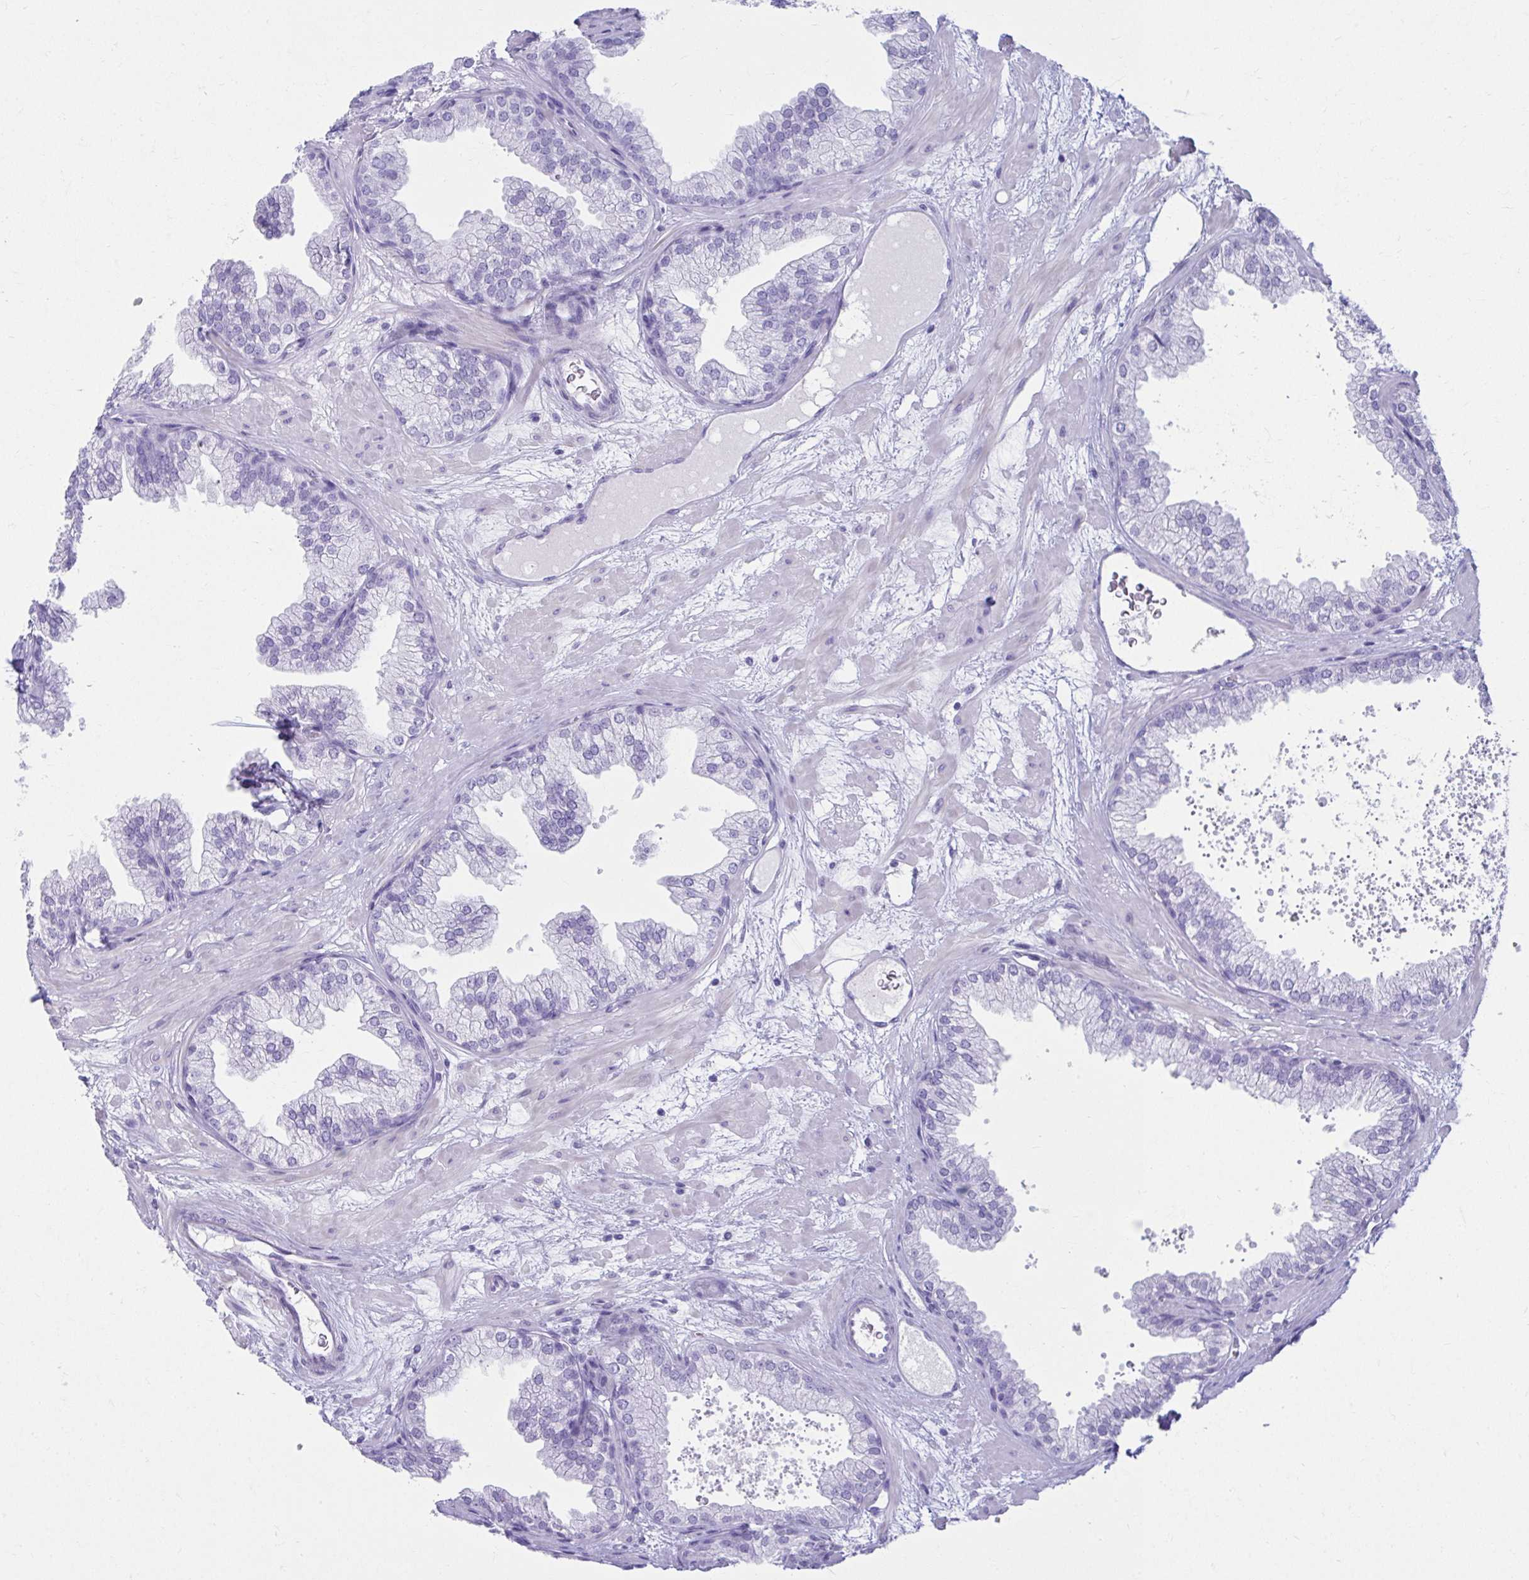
{"staining": {"intensity": "negative", "quantity": "none", "location": "none"}, "tissue": "prostate", "cell_type": "Glandular cells", "image_type": "normal", "snomed": [{"axis": "morphology", "description": "Normal tissue, NOS"}, {"axis": "topography", "description": "Prostate"}], "caption": "Image shows no protein staining in glandular cells of unremarkable prostate. The staining was performed using DAB (3,3'-diaminobenzidine) to visualize the protein expression in brown, while the nuclei were stained in blue with hematoxylin (Magnification: 20x).", "gene": "ATP4B", "patient": {"sex": "male", "age": 37}}